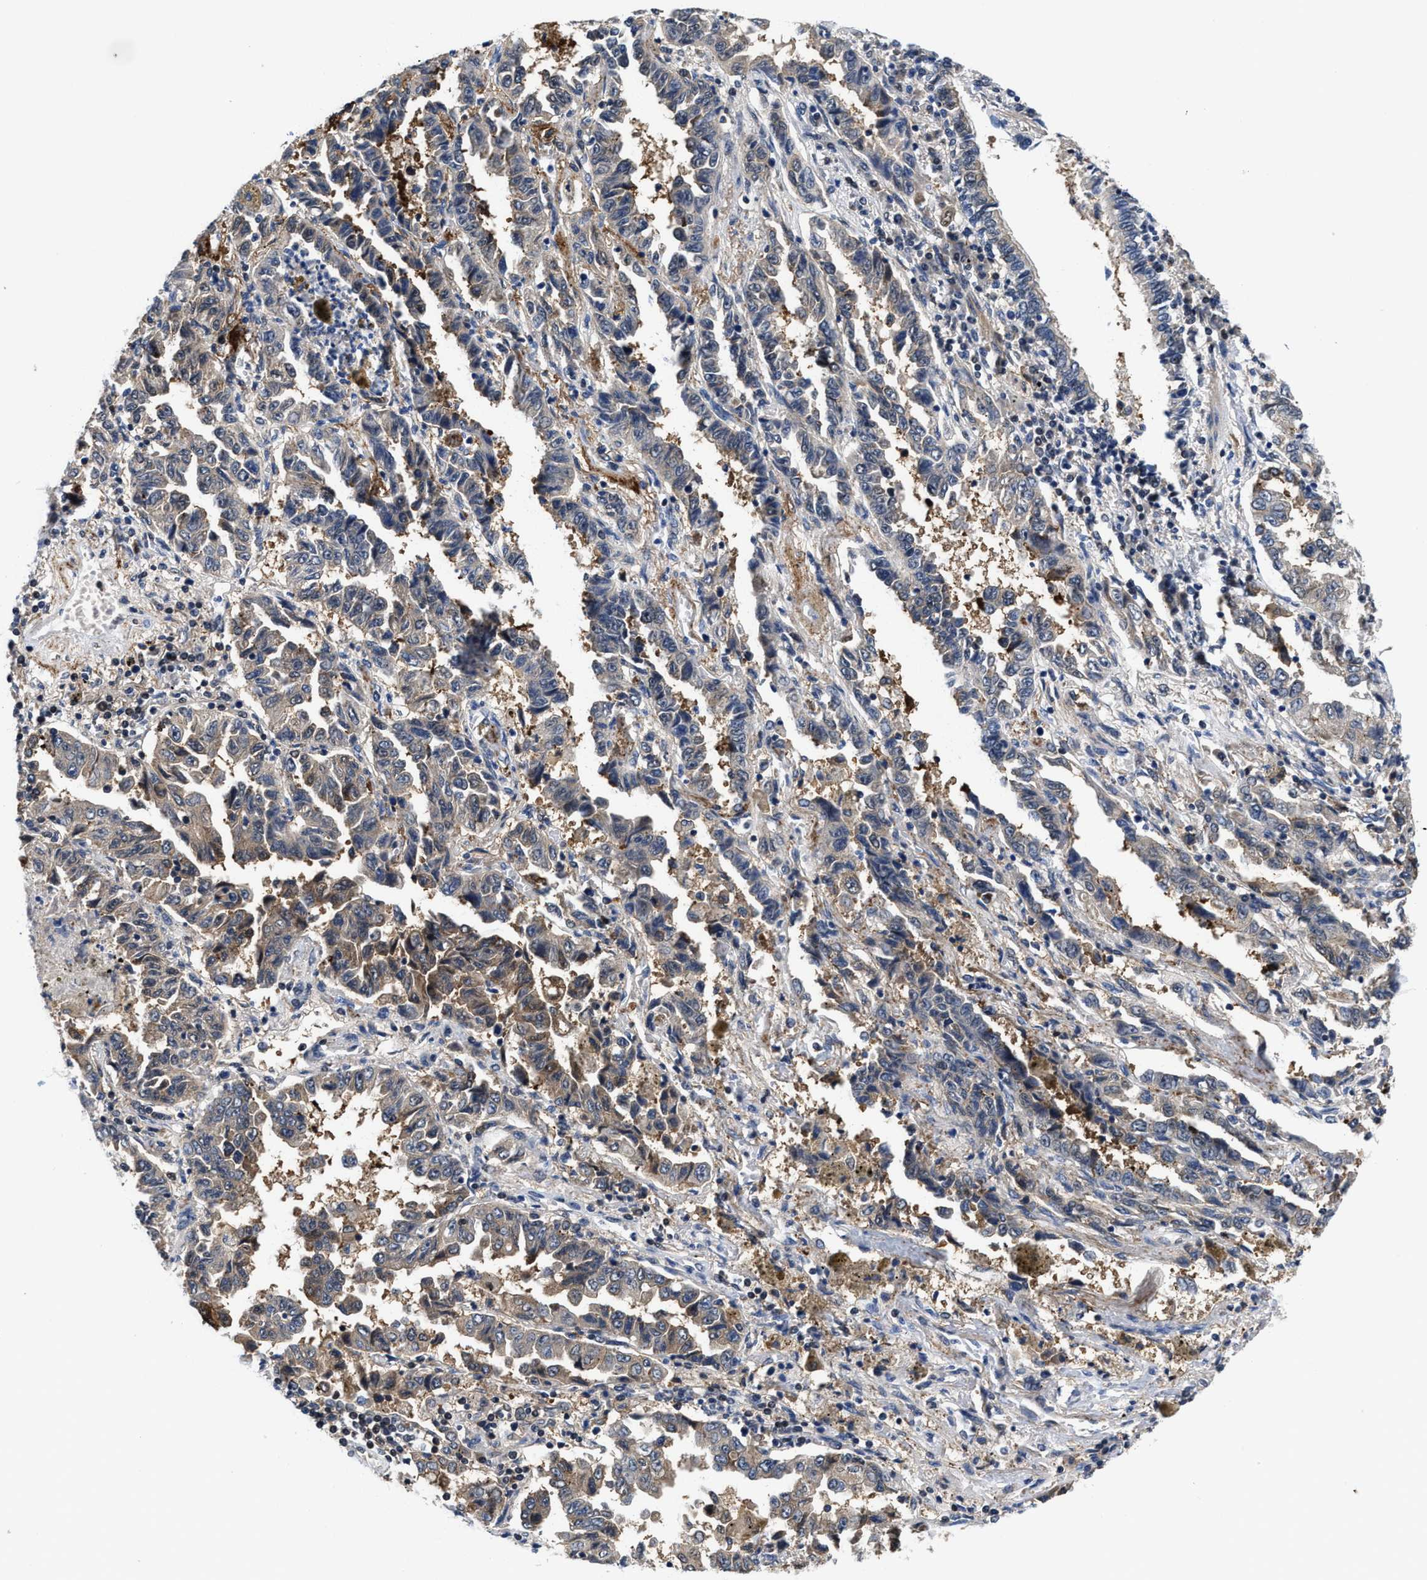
{"staining": {"intensity": "weak", "quantity": "25%-75%", "location": "cytoplasmic/membranous"}, "tissue": "lung cancer", "cell_type": "Tumor cells", "image_type": "cancer", "snomed": [{"axis": "morphology", "description": "Adenocarcinoma, NOS"}, {"axis": "topography", "description": "Lung"}], "caption": "IHC (DAB) staining of human lung adenocarcinoma demonstrates weak cytoplasmic/membranous protein expression in about 25%-75% of tumor cells.", "gene": "KIF12", "patient": {"sex": "female", "age": 51}}